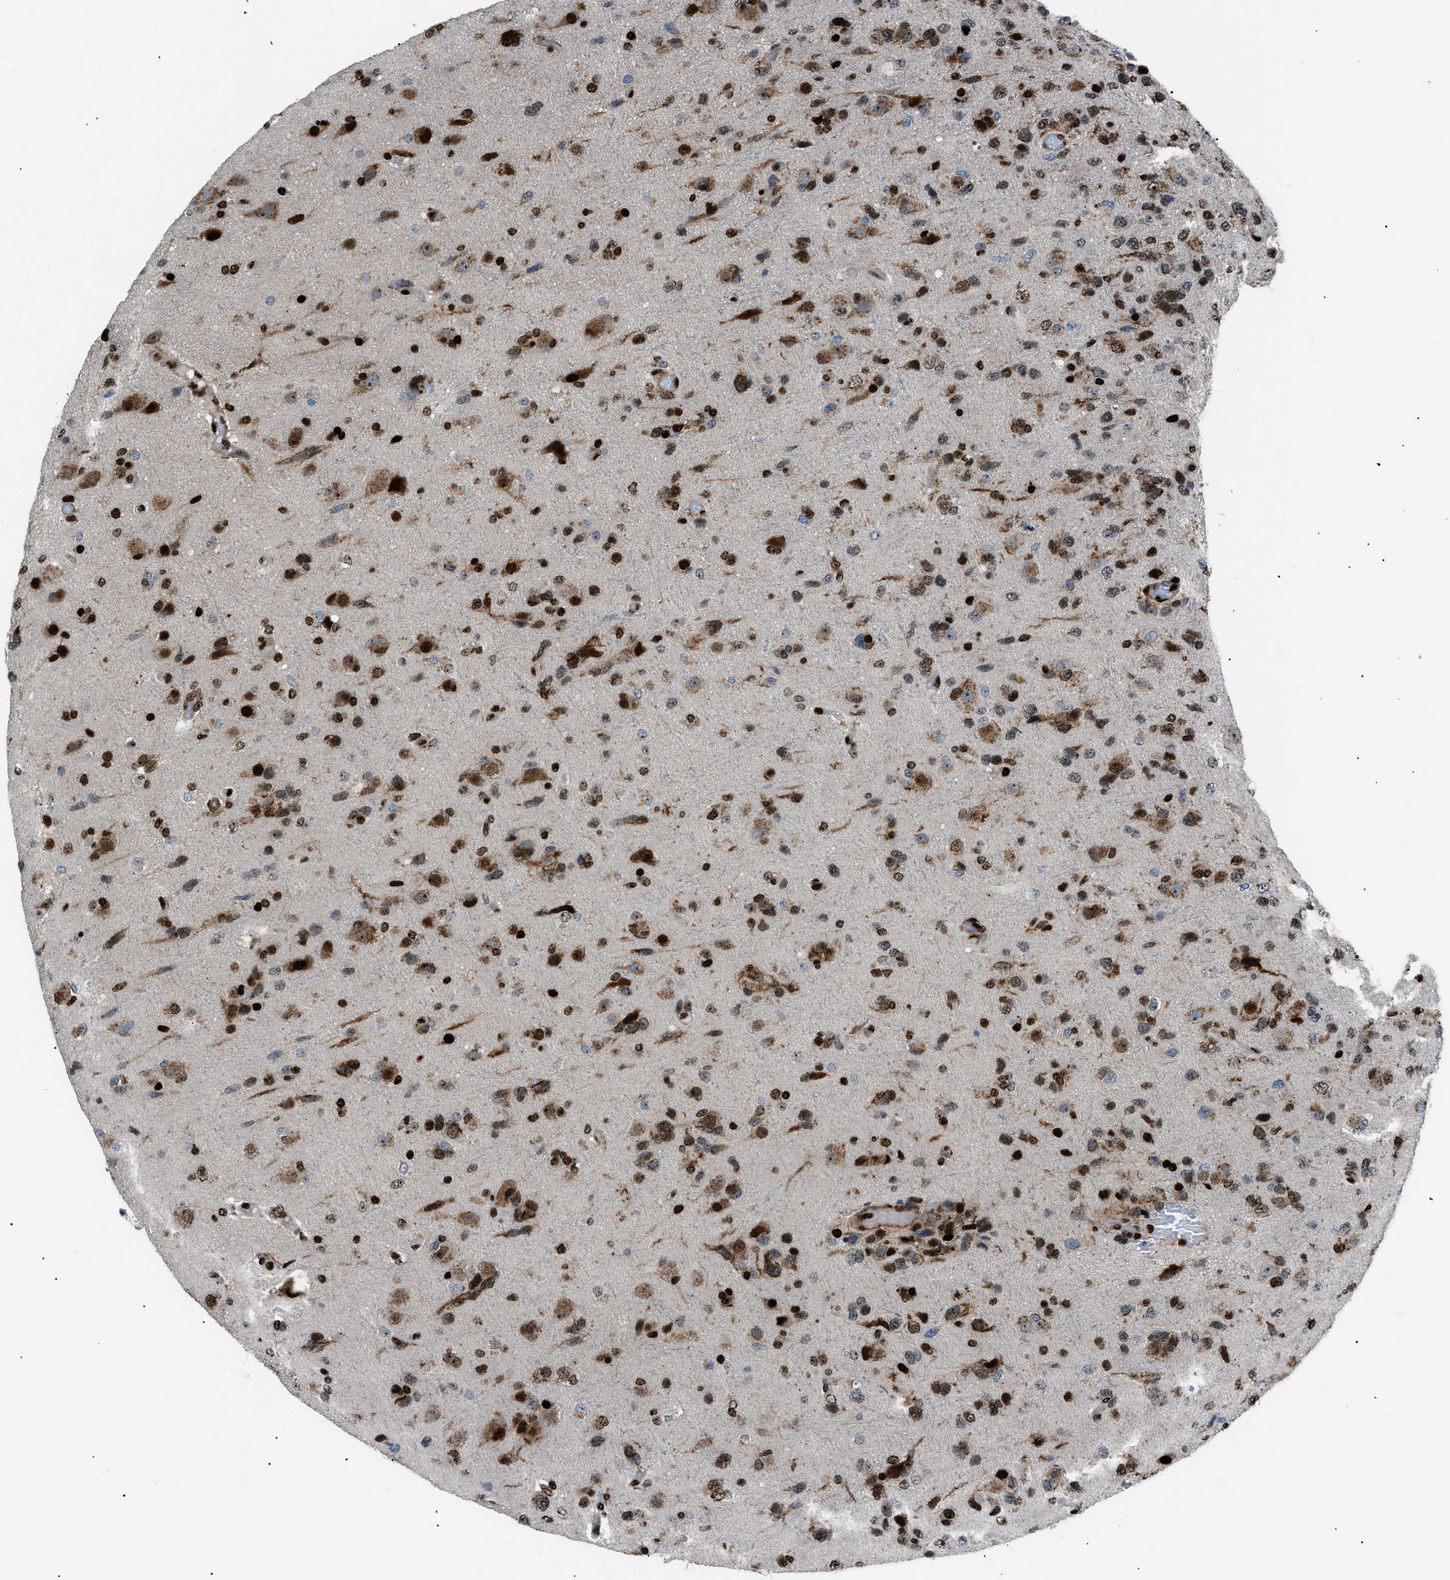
{"staining": {"intensity": "strong", "quantity": ">75%", "location": "nuclear"}, "tissue": "glioma", "cell_type": "Tumor cells", "image_type": "cancer", "snomed": [{"axis": "morphology", "description": "Glioma, malignant, High grade"}, {"axis": "topography", "description": "Brain"}], "caption": "A high-resolution histopathology image shows immunohistochemistry staining of malignant glioma (high-grade), which exhibits strong nuclear staining in approximately >75% of tumor cells.", "gene": "PRKX", "patient": {"sex": "female", "age": 58}}